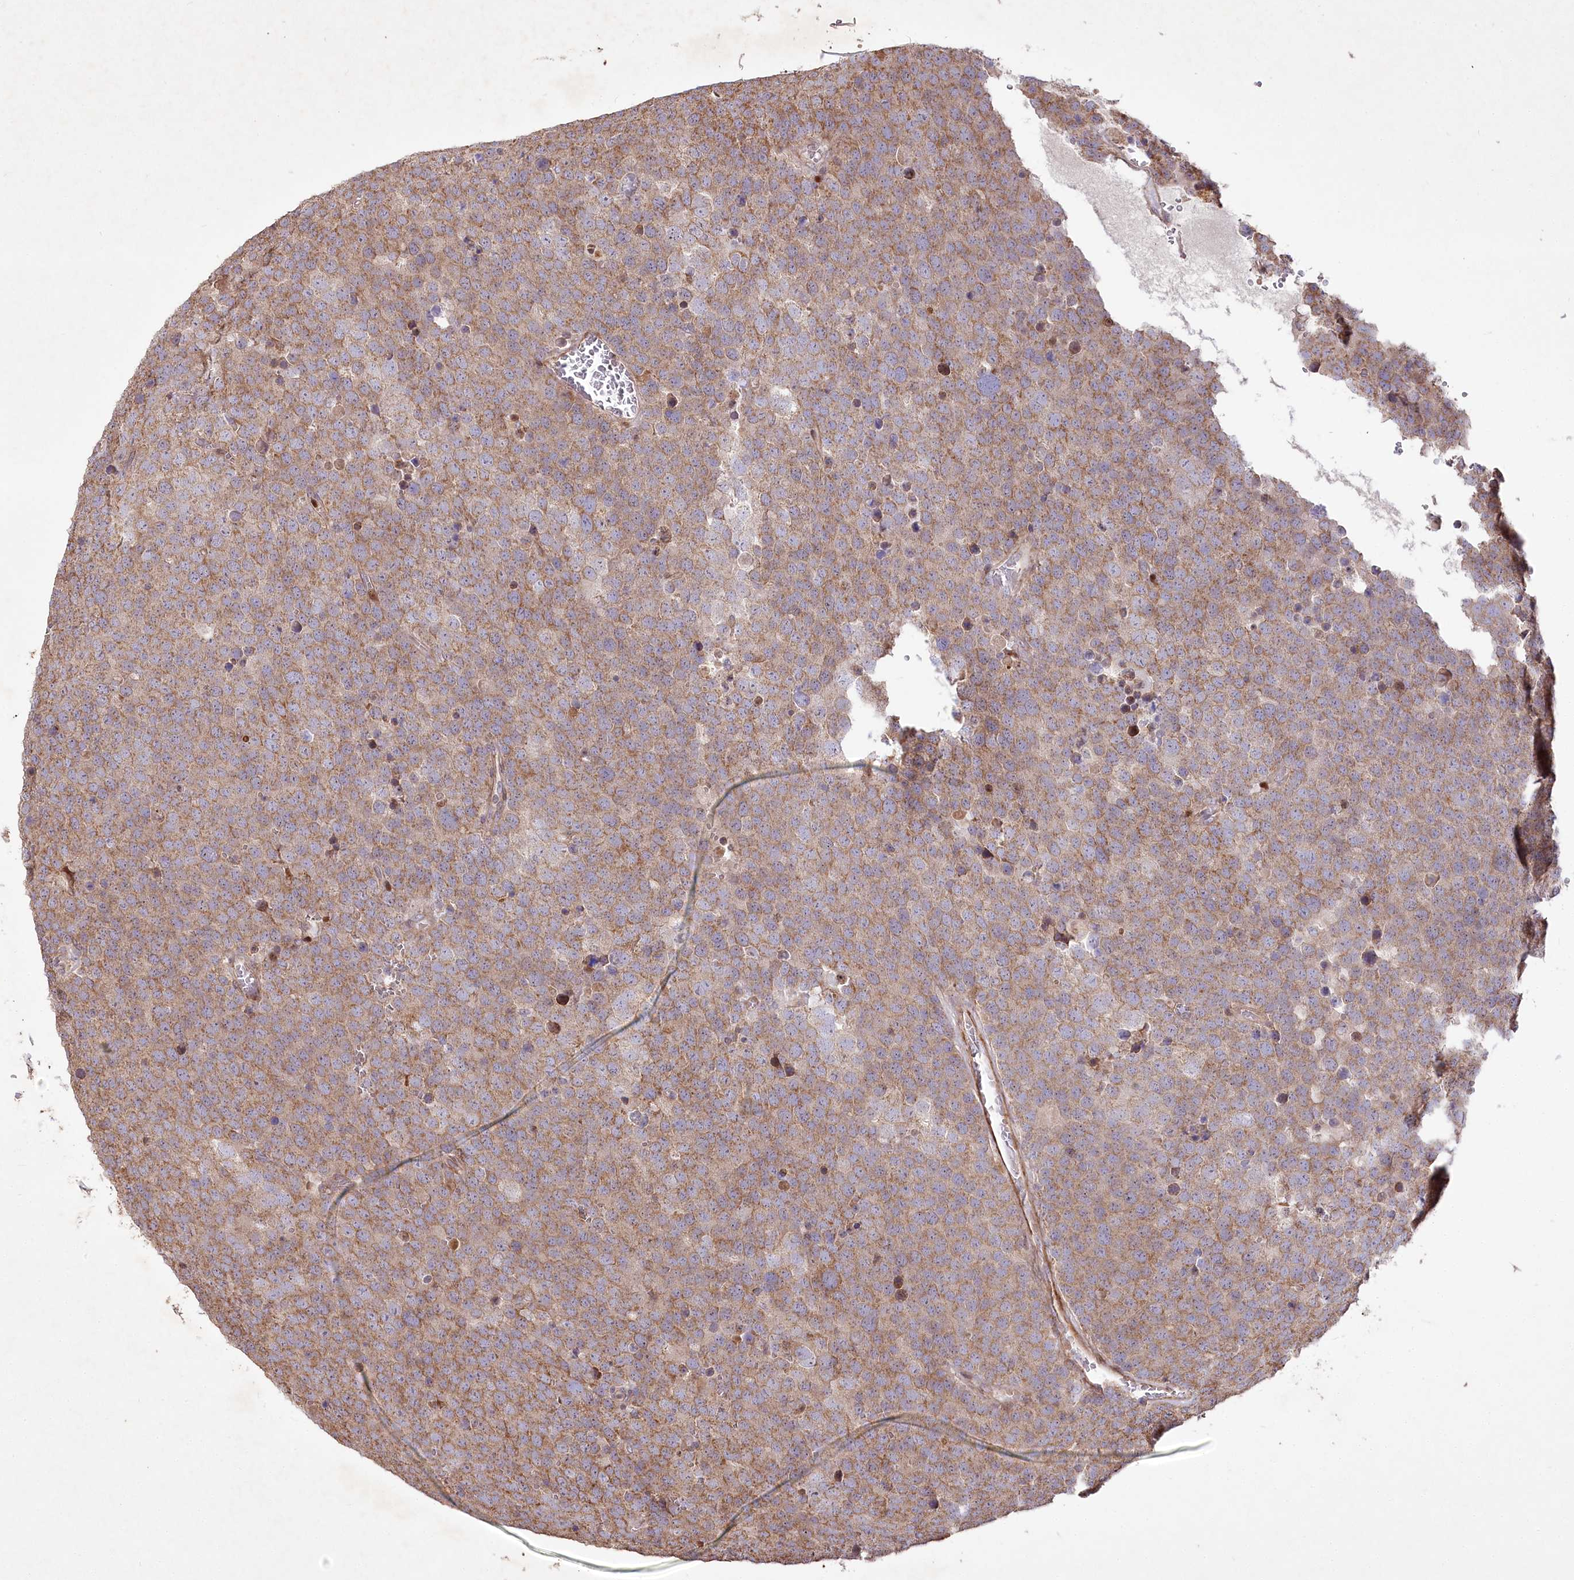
{"staining": {"intensity": "moderate", "quantity": ">75%", "location": "cytoplasmic/membranous"}, "tissue": "testis cancer", "cell_type": "Tumor cells", "image_type": "cancer", "snomed": [{"axis": "morphology", "description": "Seminoma, NOS"}, {"axis": "topography", "description": "Testis"}], "caption": "The micrograph shows a brown stain indicating the presence of a protein in the cytoplasmic/membranous of tumor cells in seminoma (testis).", "gene": "PSTK", "patient": {"sex": "male", "age": 71}}